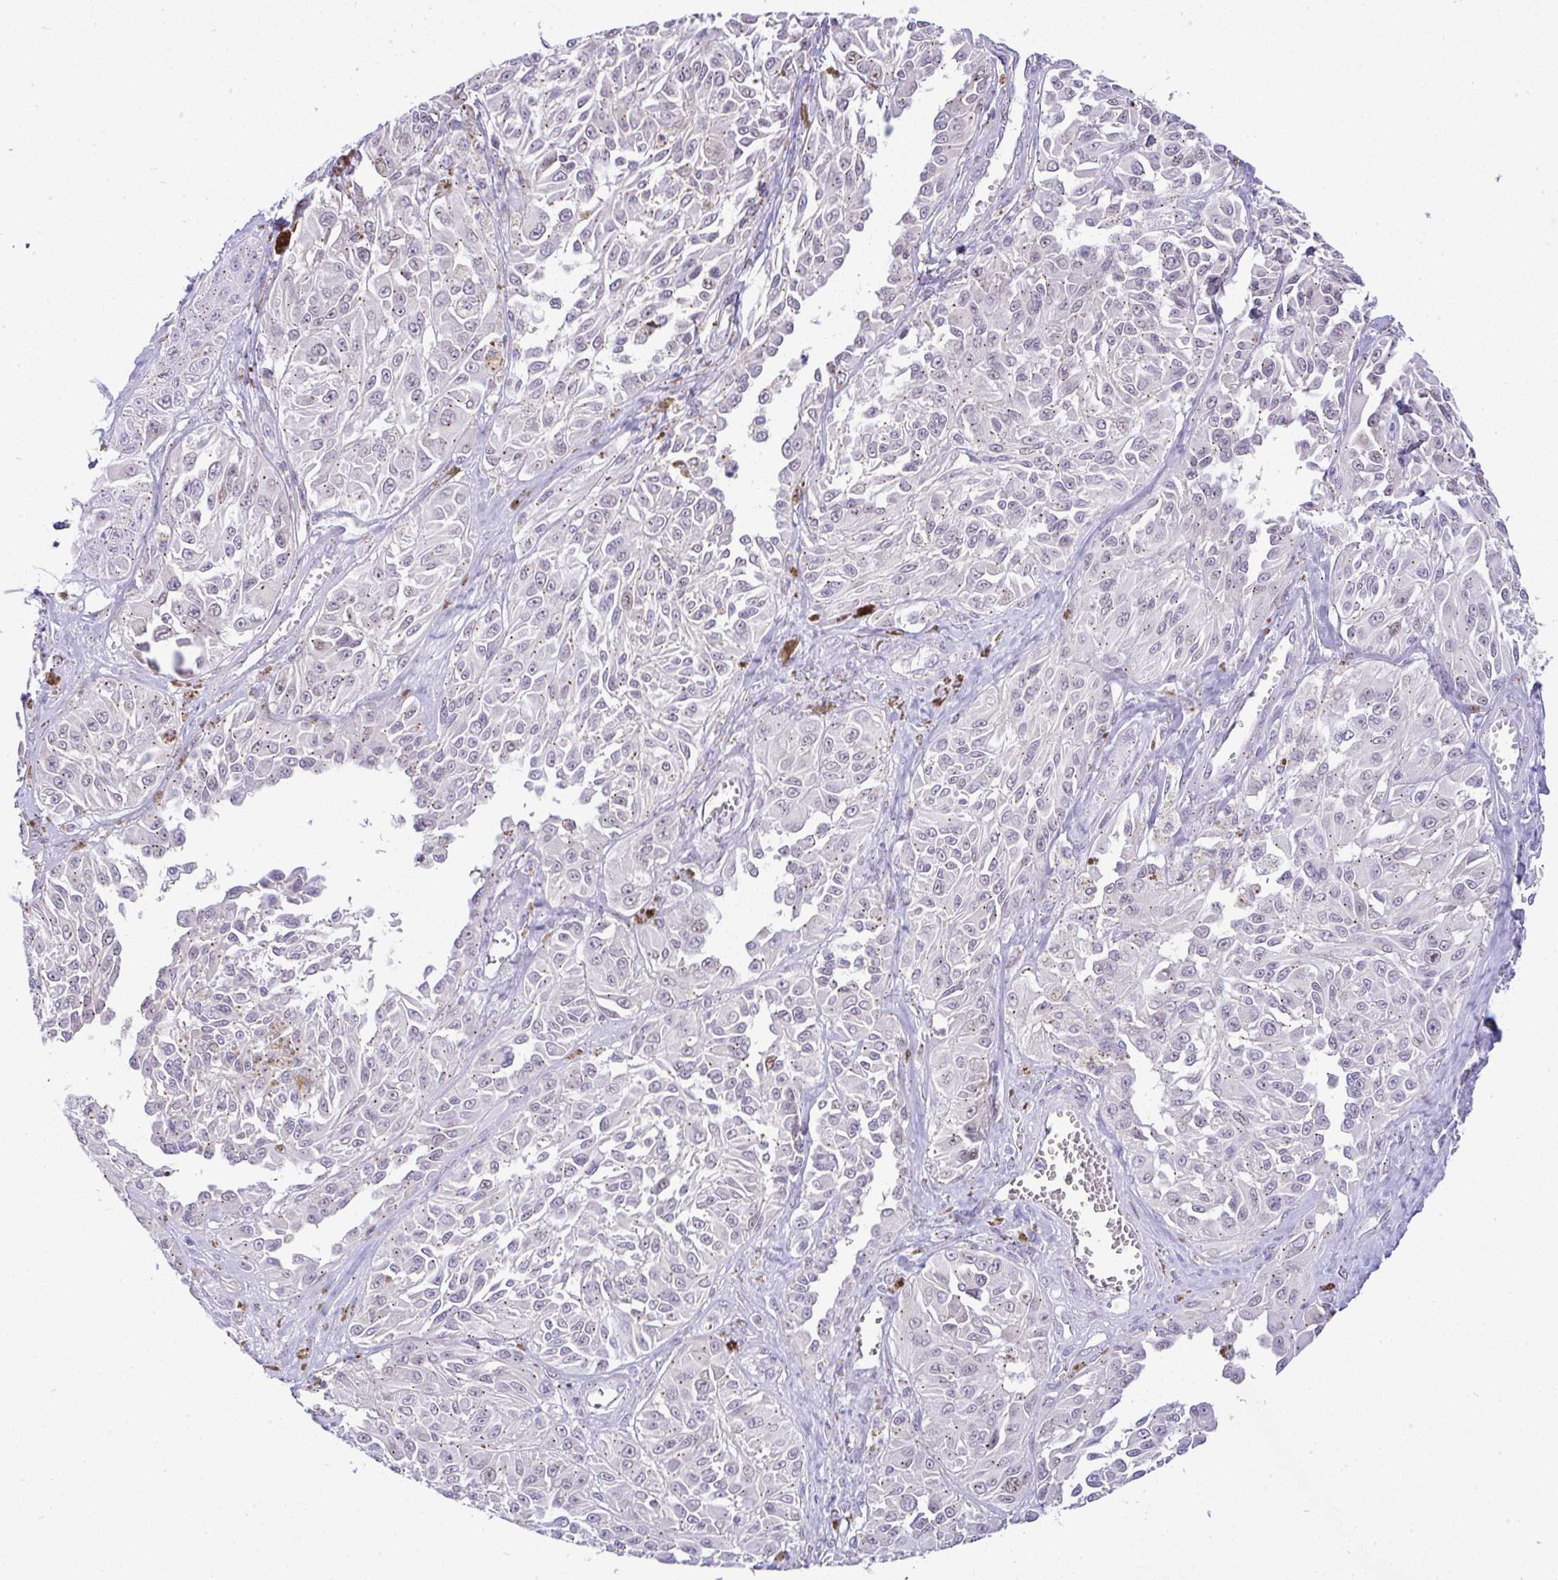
{"staining": {"intensity": "weak", "quantity": "25%-75%", "location": "cytoplasmic/membranous"}, "tissue": "melanoma", "cell_type": "Tumor cells", "image_type": "cancer", "snomed": [{"axis": "morphology", "description": "Malignant melanoma, NOS"}, {"axis": "topography", "description": "Skin"}], "caption": "A high-resolution image shows immunohistochemistry staining of melanoma, which displays weak cytoplasmic/membranous staining in approximately 25%-75% of tumor cells.", "gene": "FAM177A1", "patient": {"sex": "male", "age": 94}}